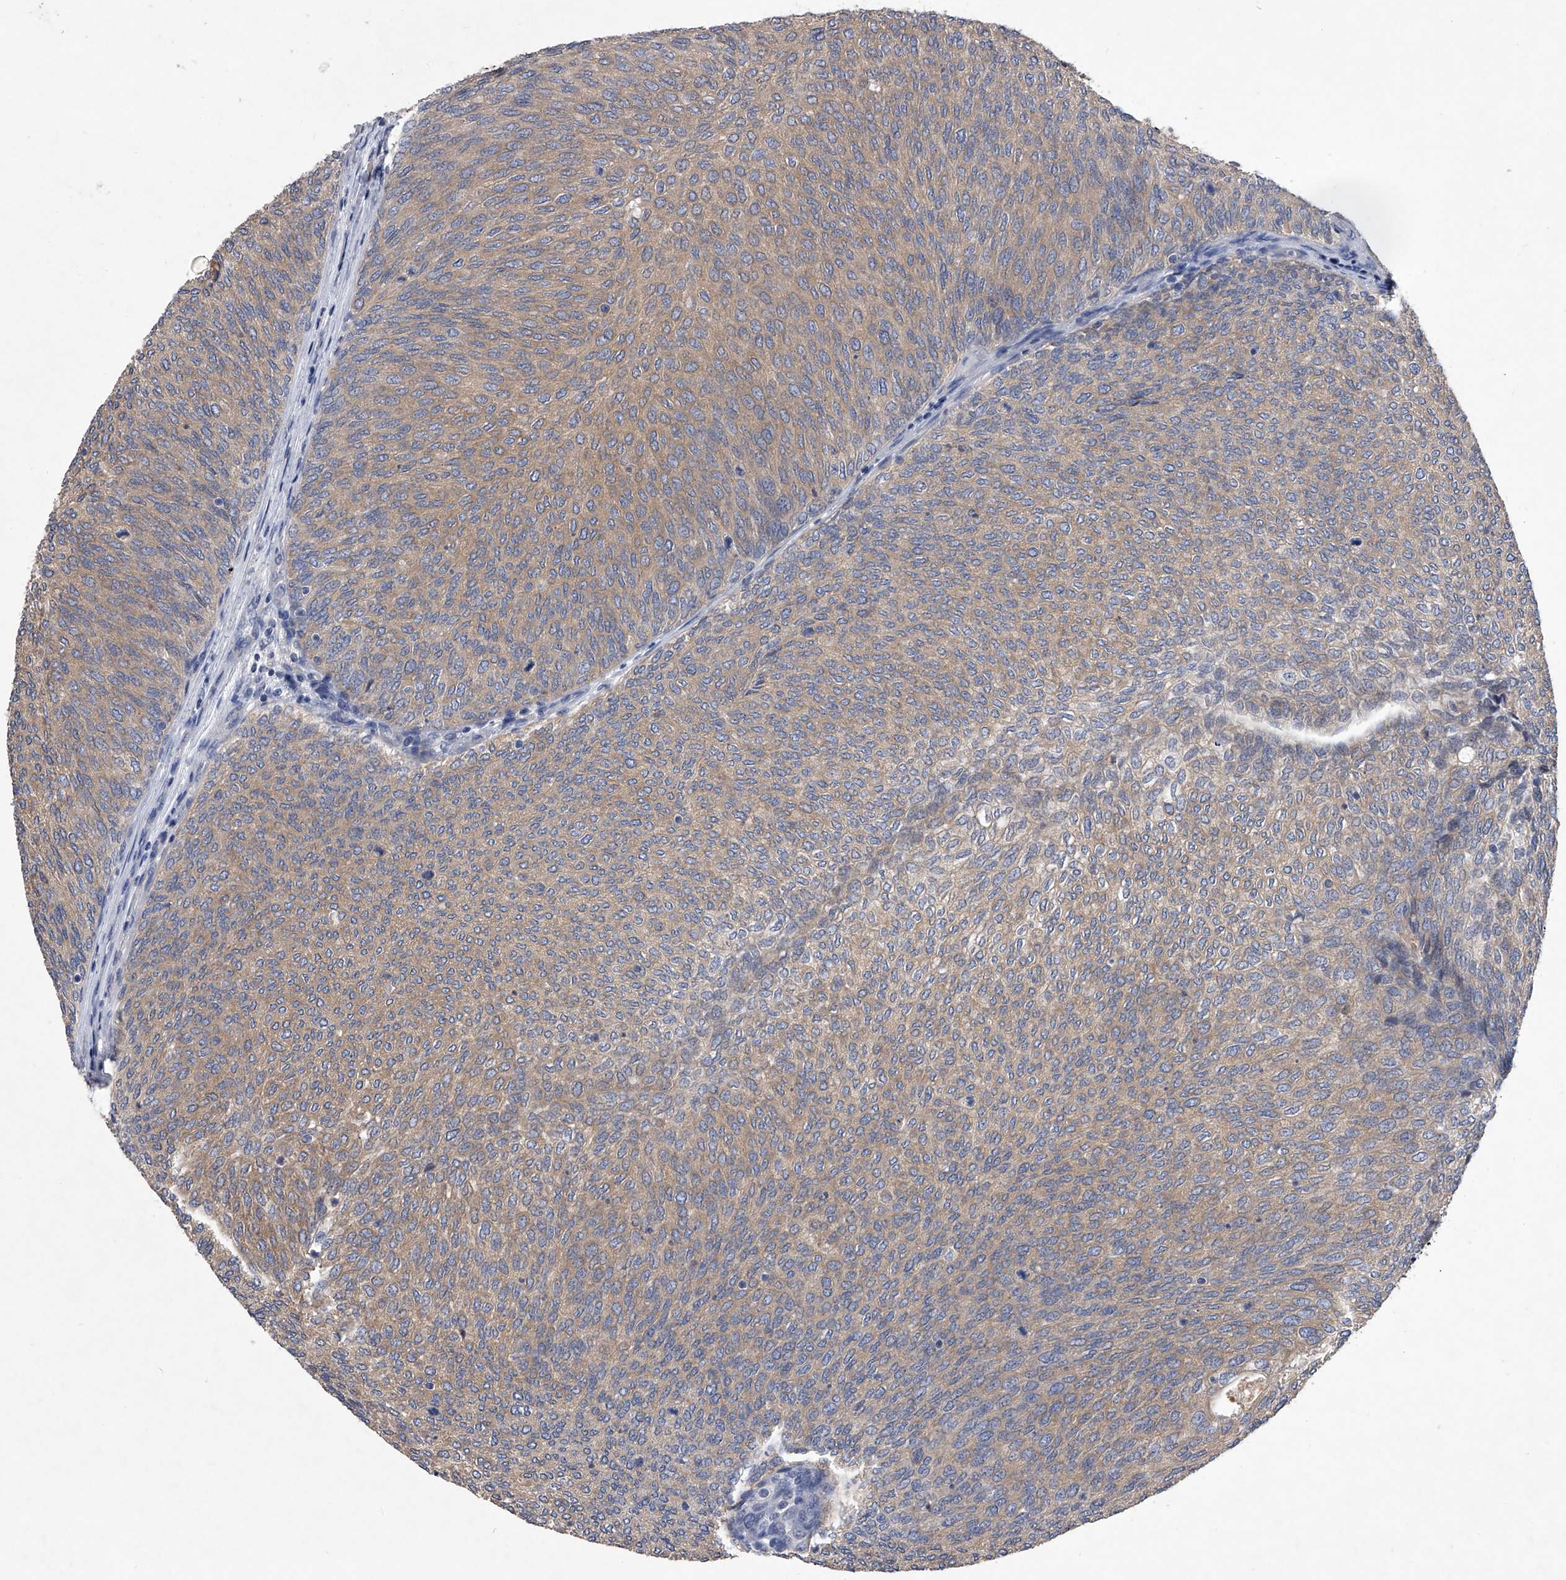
{"staining": {"intensity": "moderate", "quantity": ">75%", "location": "cytoplasmic/membranous"}, "tissue": "urothelial cancer", "cell_type": "Tumor cells", "image_type": "cancer", "snomed": [{"axis": "morphology", "description": "Urothelial carcinoma, Low grade"}, {"axis": "topography", "description": "Urinary bladder"}], "caption": "Urothelial carcinoma (low-grade) stained with DAB immunohistochemistry displays medium levels of moderate cytoplasmic/membranous positivity in about >75% of tumor cells. The protein of interest is stained brown, and the nuclei are stained in blue (DAB IHC with brightfield microscopy, high magnification).", "gene": "C5", "patient": {"sex": "female", "age": 79}}